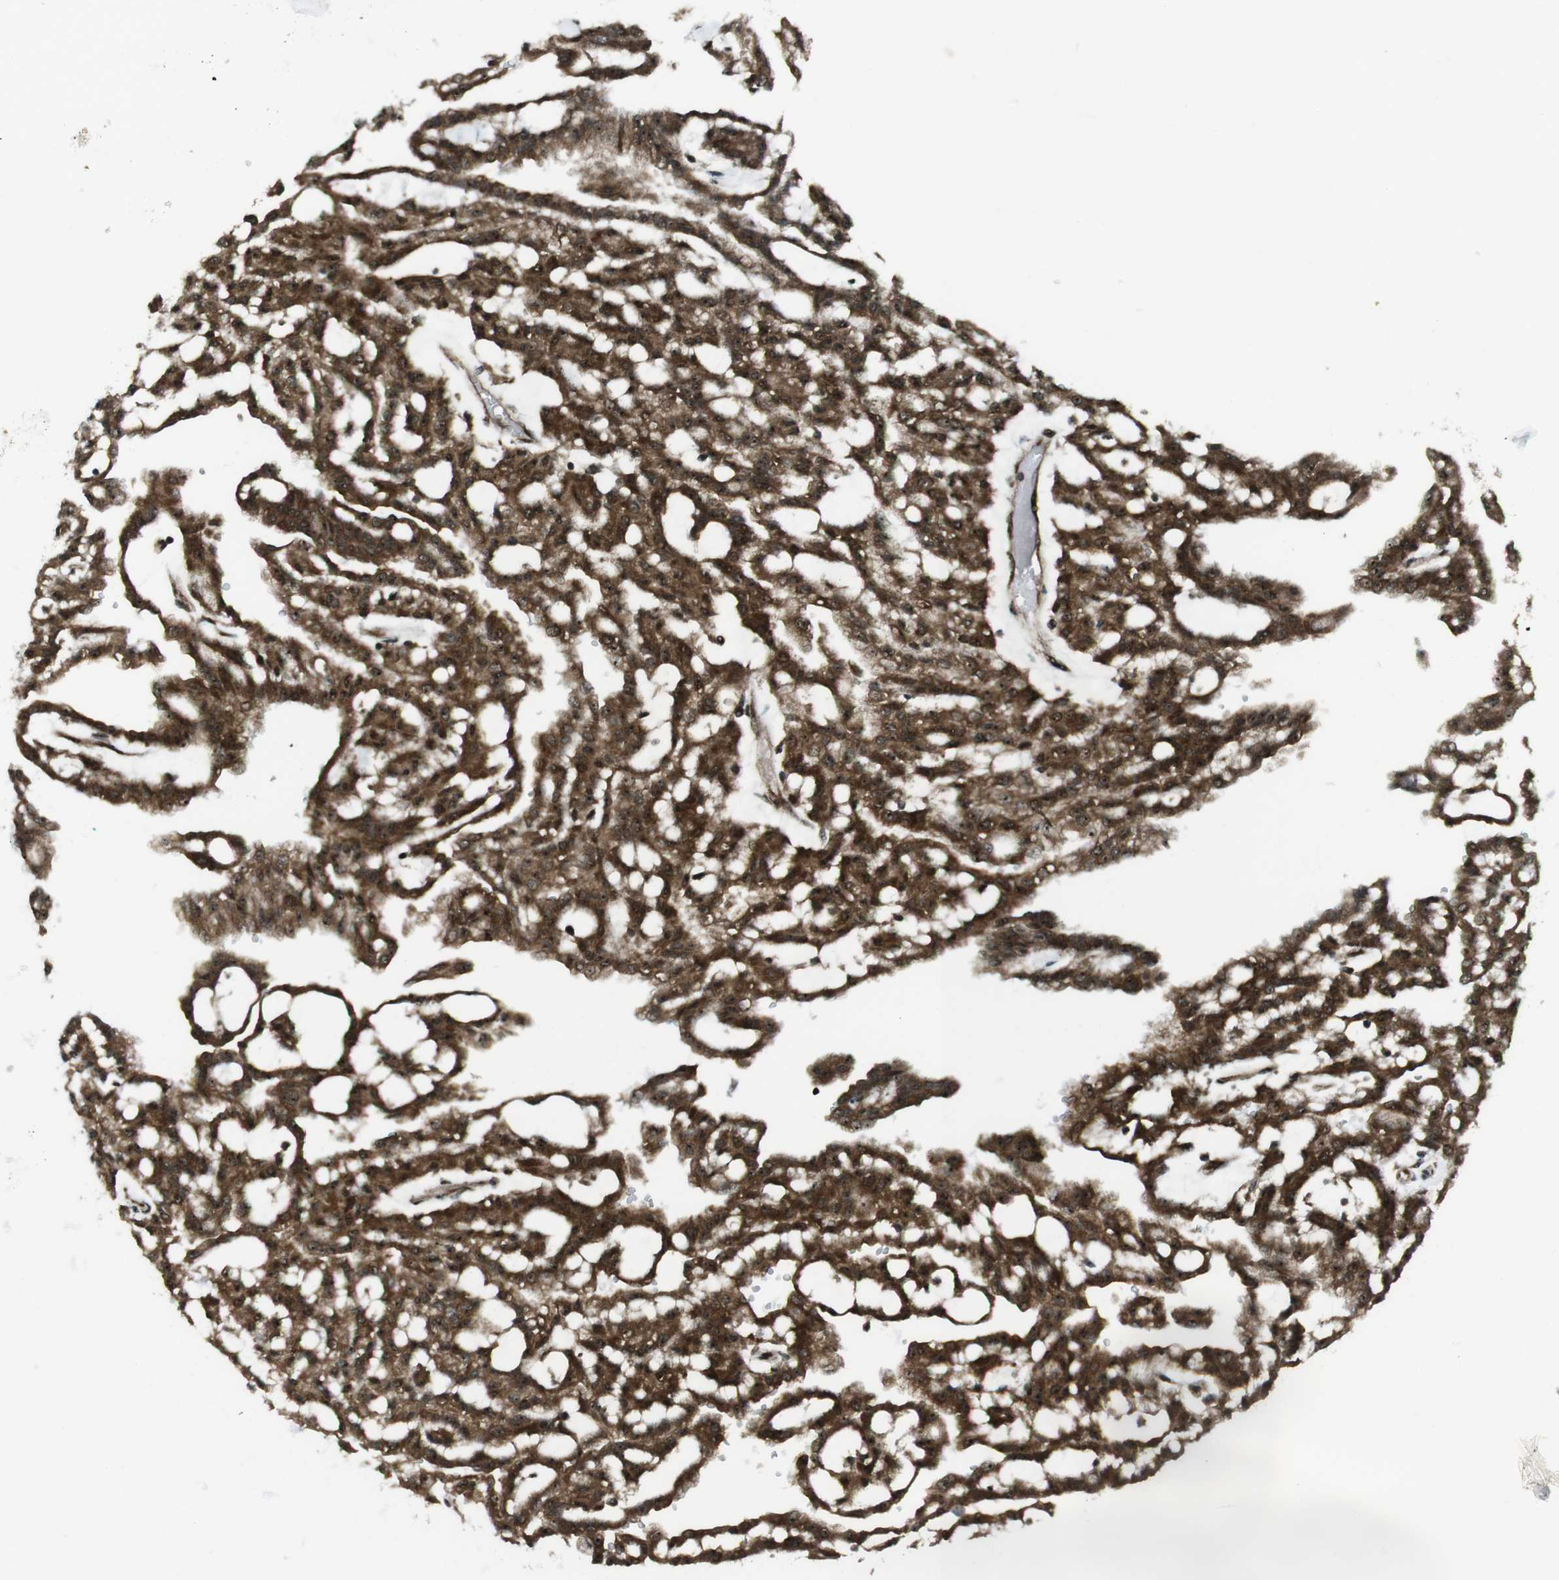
{"staining": {"intensity": "strong", "quantity": ">75%", "location": "cytoplasmic/membranous,nuclear"}, "tissue": "renal cancer", "cell_type": "Tumor cells", "image_type": "cancer", "snomed": [{"axis": "morphology", "description": "Adenocarcinoma, NOS"}, {"axis": "topography", "description": "Kidney"}], "caption": "Brown immunohistochemical staining in renal cancer displays strong cytoplasmic/membranous and nuclear positivity in approximately >75% of tumor cells.", "gene": "CSNK1D", "patient": {"sex": "male", "age": 63}}